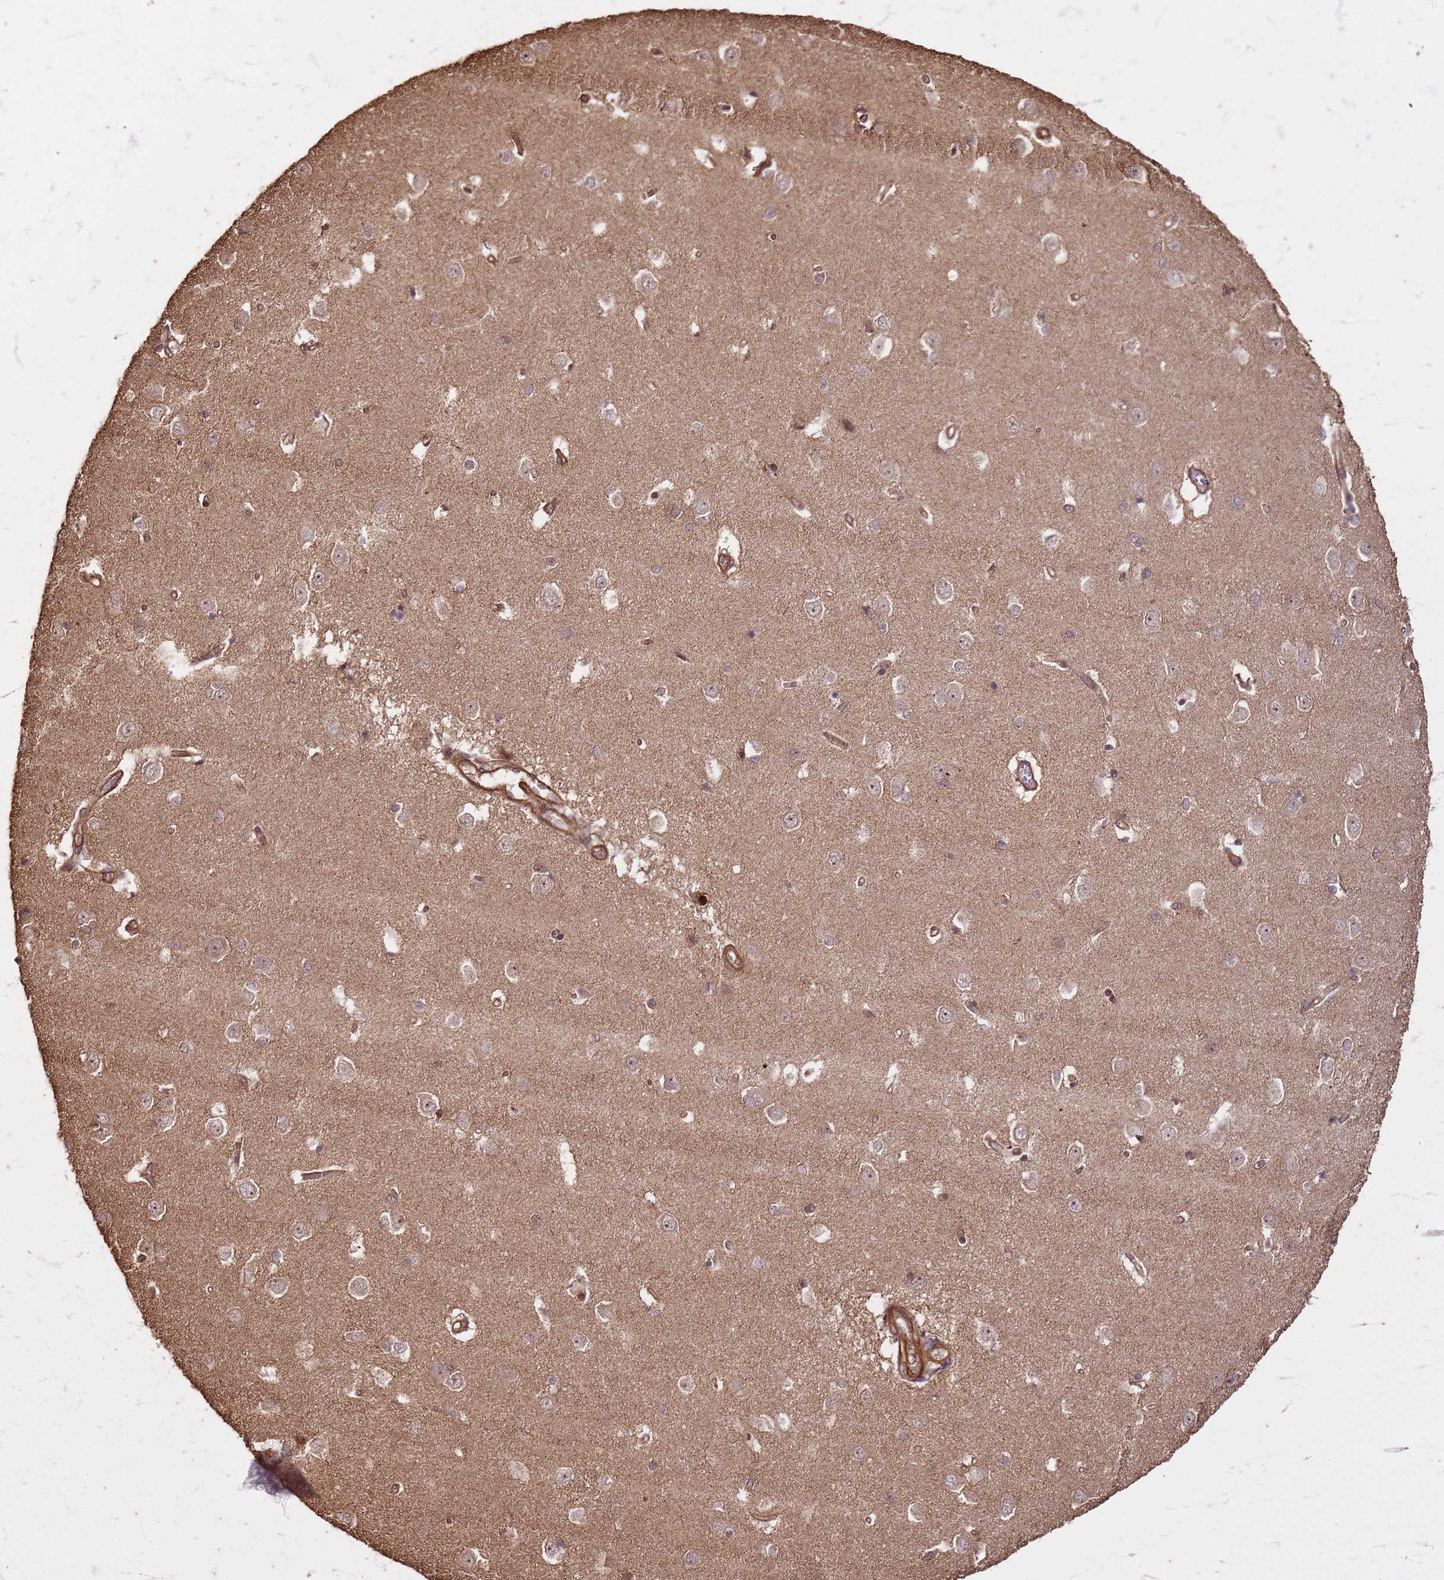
{"staining": {"intensity": "weak", "quantity": "<25%", "location": "cytoplasmic/membranous"}, "tissue": "caudate", "cell_type": "Glial cells", "image_type": "normal", "snomed": [{"axis": "morphology", "description": "Normal tissue, NOS"}, {"axis": "topography", "description": "Lateral ventricle wall"}], "caption": "This is a image of immunohistochemistry staining of unremarkable caudate, which shows no expression in glial cells.", "gene": "KIF26A", "patient": {"sex": "male", "age": 37}}